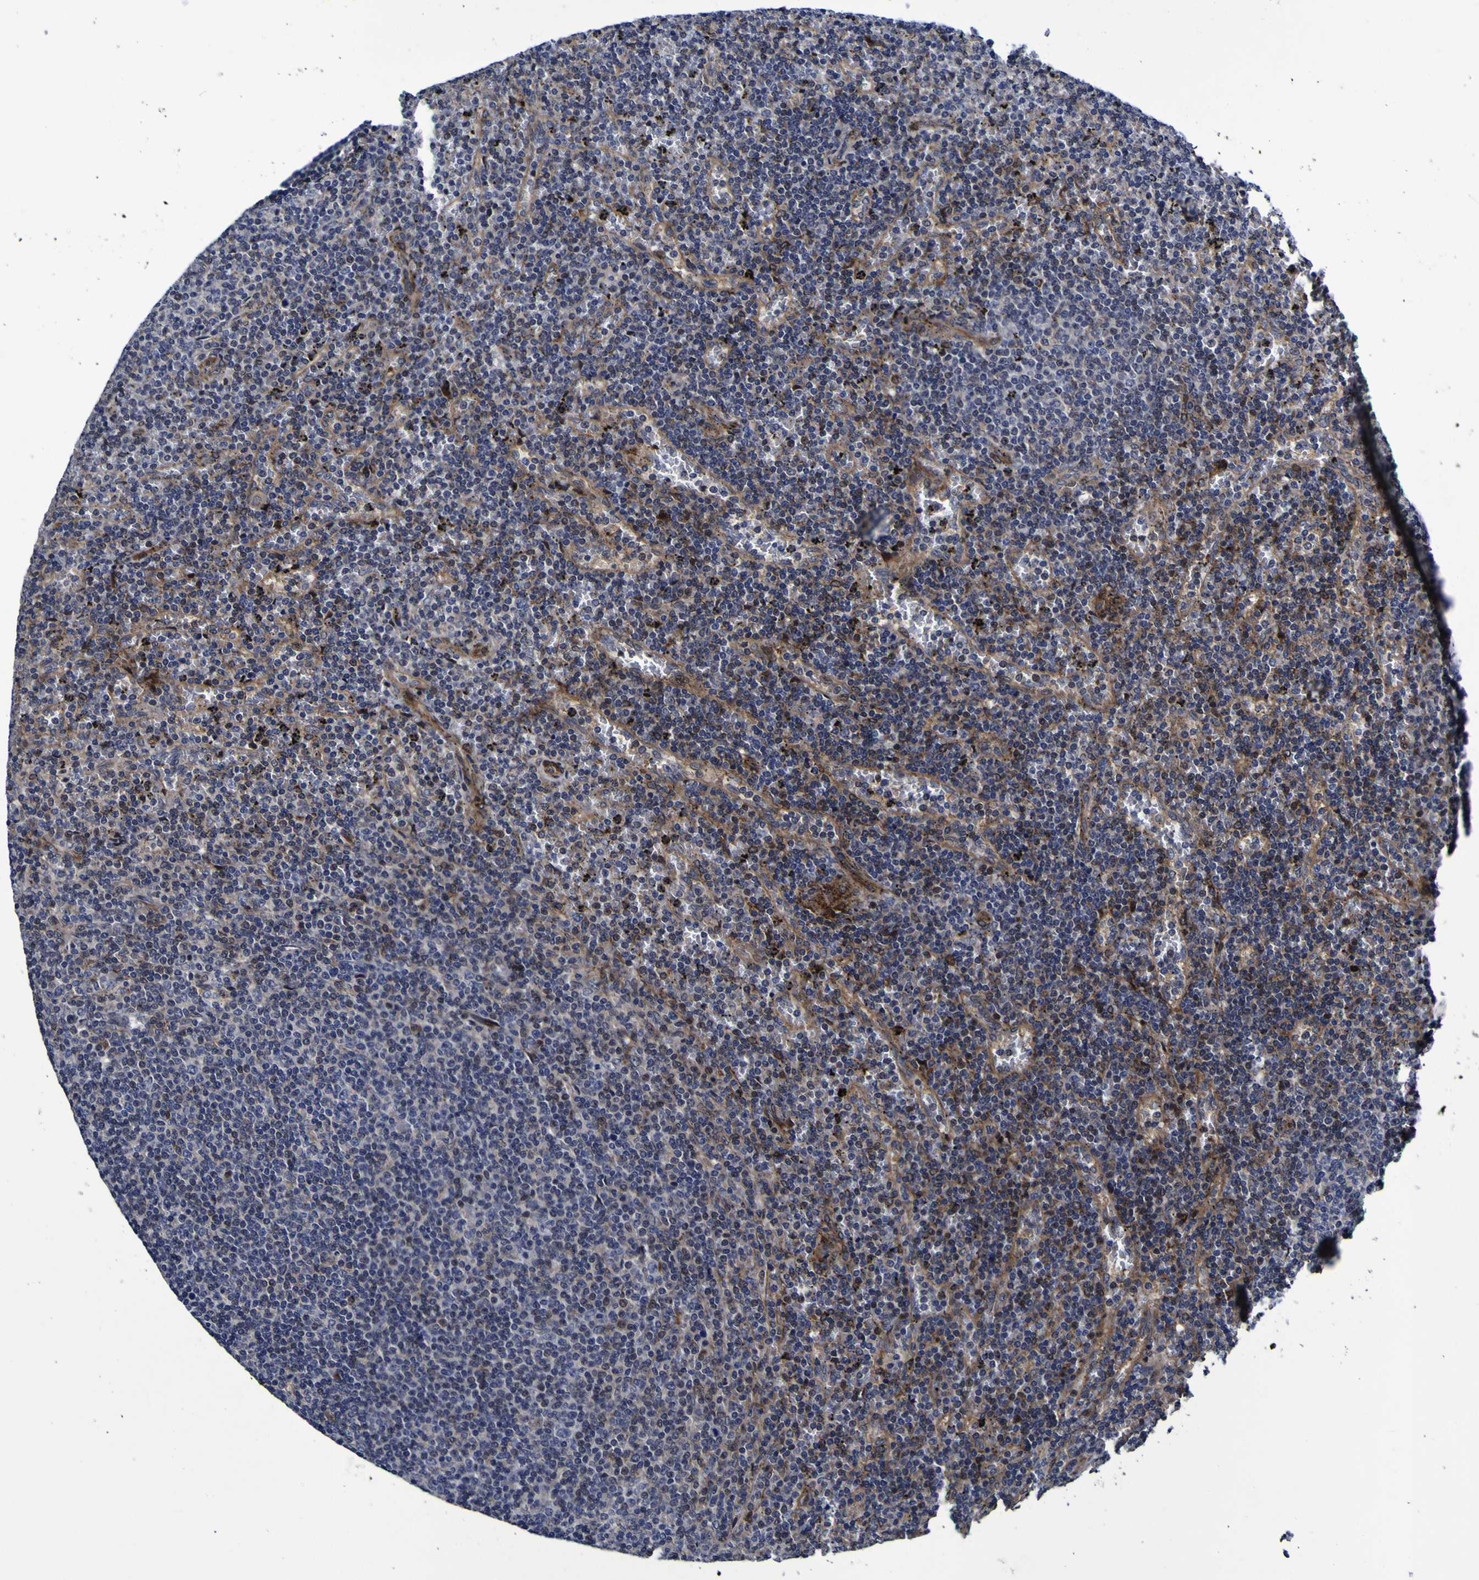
{"staining": {"intensity": "moderate", "quantity": "25%-75%", "location": "cytoplasmic/membranous,nuclear"}, "tissue": "lymphoma", "cell_type": "Tumor cells", "image_type": "cancer", "snomed": [{"axis": "morphology", "description": "Malignant lymphoma, non-Hodgkin's type, Low grade"}, {"axis": "topography", "description": "Spleen"}], "caption": "DAB (3,3'-diaminobenzidine) immunohistochemical staining of lymphoma reveals moderate cytoplasmic/membranous and nuclear protein positivity in approximately 25%-75% of tumor cells. The protein is stained brown, and the nuclei are stained in blue (DAB (3,3'-diaminobenzidine) IHC with brightfield microscopy, high magnification).", "gene": "MGLL", "patient": {"sex": "female", "age": 50}}